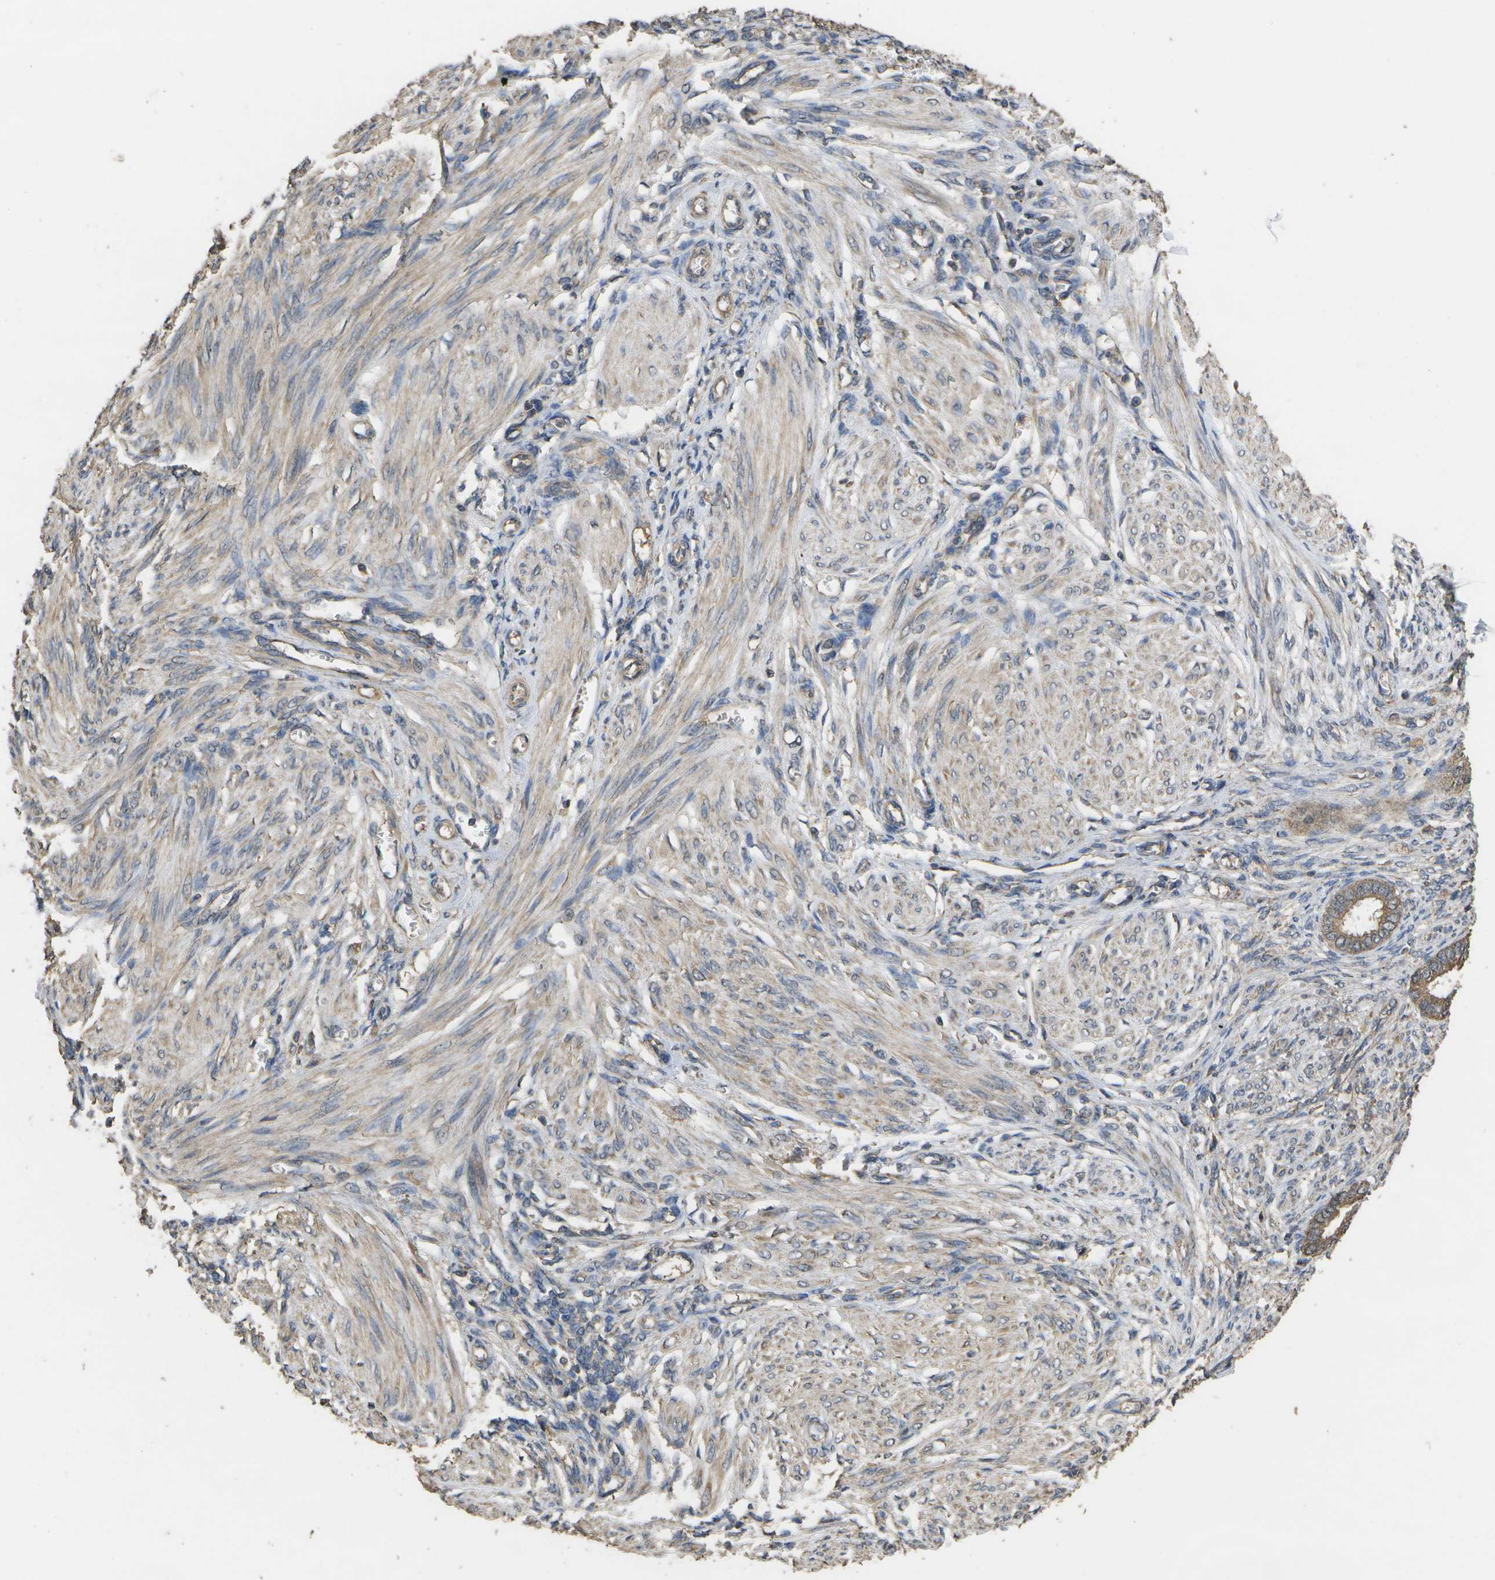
{"staining": {"intensity": "negative", "quantity": "none", "location": "none"}, "tissue": "endometrium", "cell_type": "Cells in endometrial stroma", "image_type": "normal", "snomed": [{"axis": "morphology", "description": "Normal tissue, NOS"}, {"axis": "topography", "description": "Endometrium"}], "caption": "An image of endometrium stained for a protein reveals no brown staining in cells in endometrial stroma.", "gene": "SACS", "patient": {"sex": "female", "age": 72}}